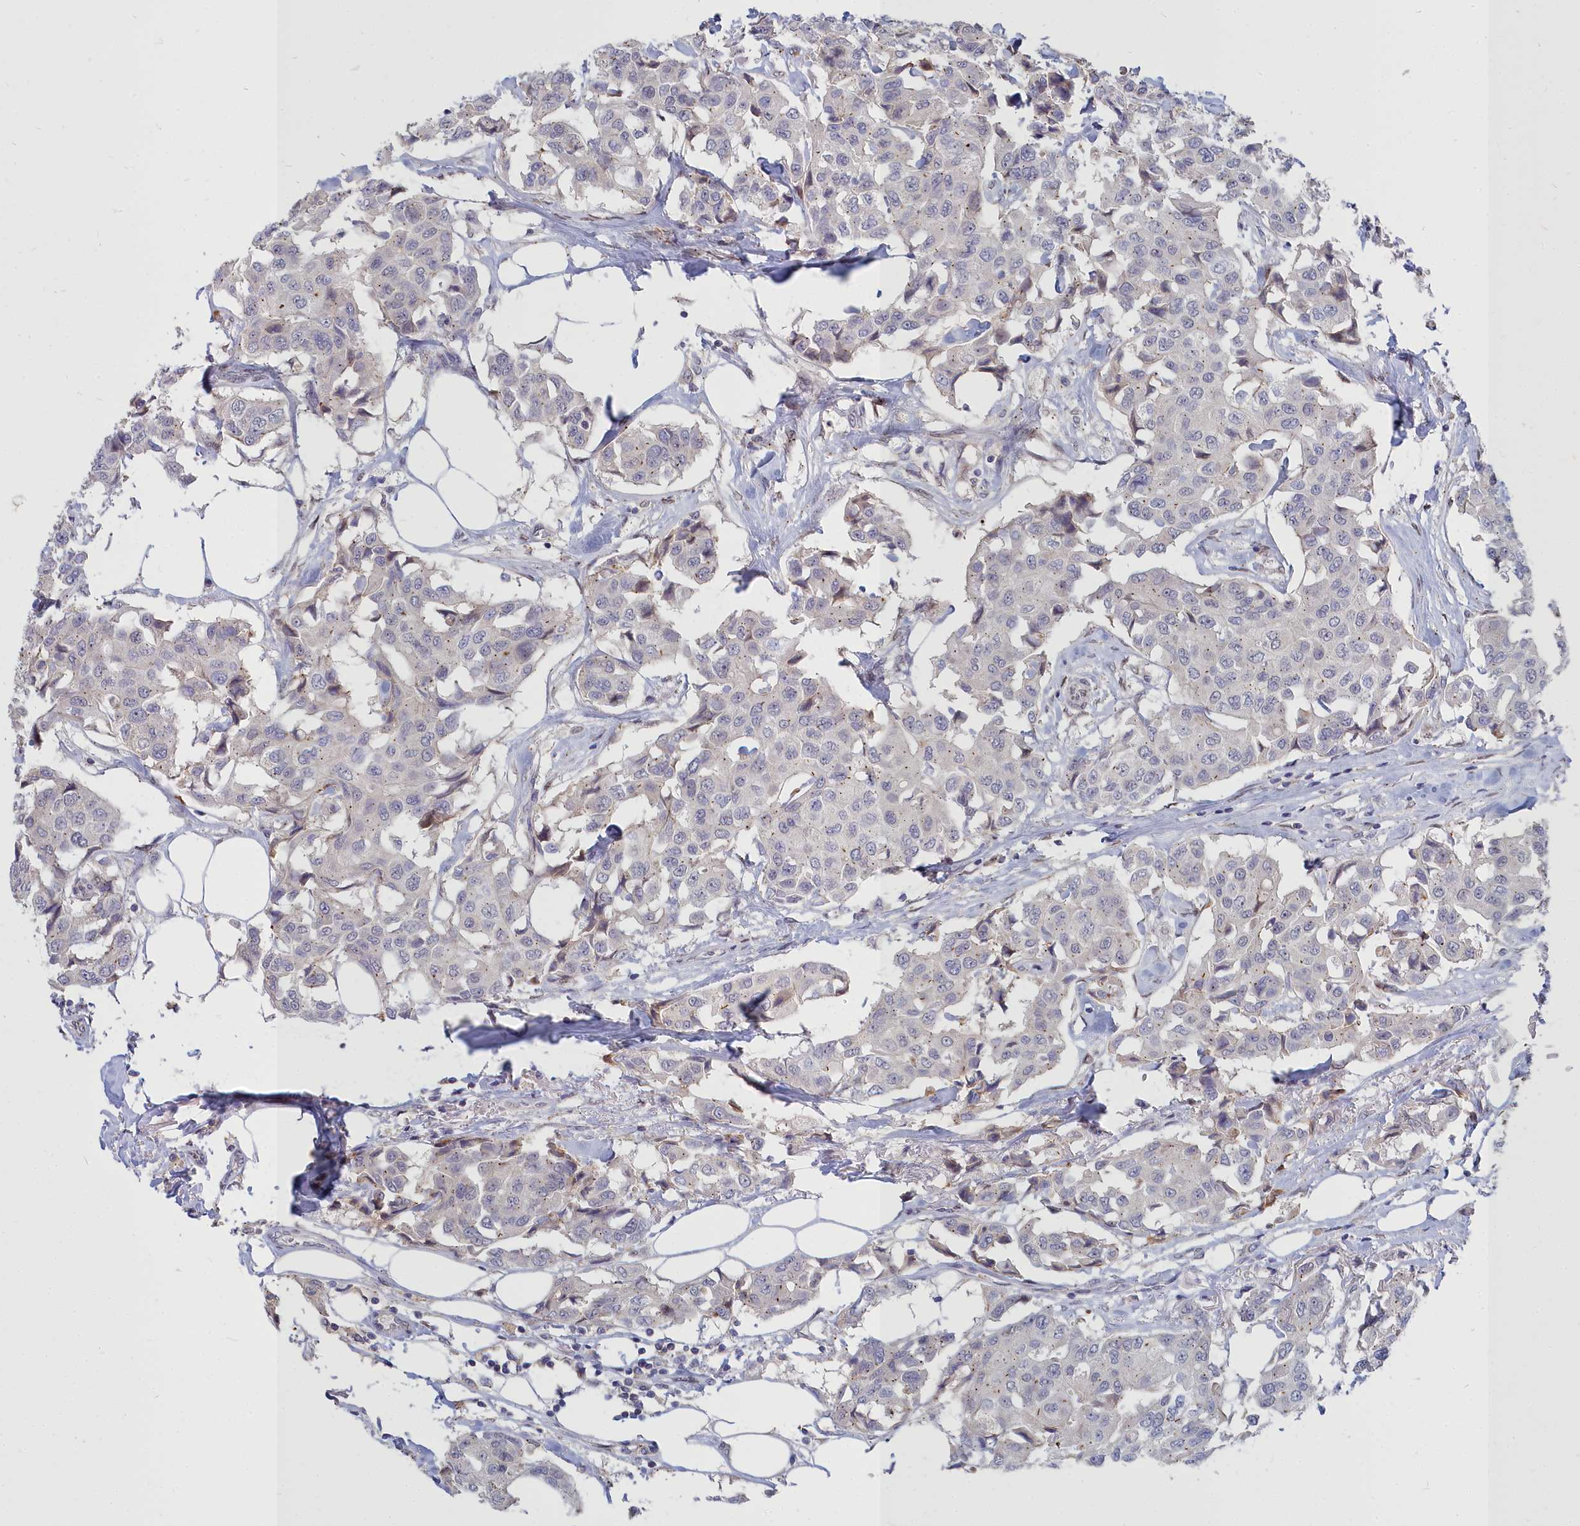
{"staining": {"intensity": "negative", "quantity": "none", "location": "none"}, "tissue": "breast cancer", "cell_type": "Tumor cells", "image_type": "cancer", "snomed": [{"axis": "morphology", "description": "Duct carcinoma"}, {"axis": "topography", "description": "Breast"}], "caption": "Tumor cells show no significant expression in breast cancer (infiltrating ductal carcinoma).", "gene": "NOXA1", "patient": {"sex": "female", "age": 80}}